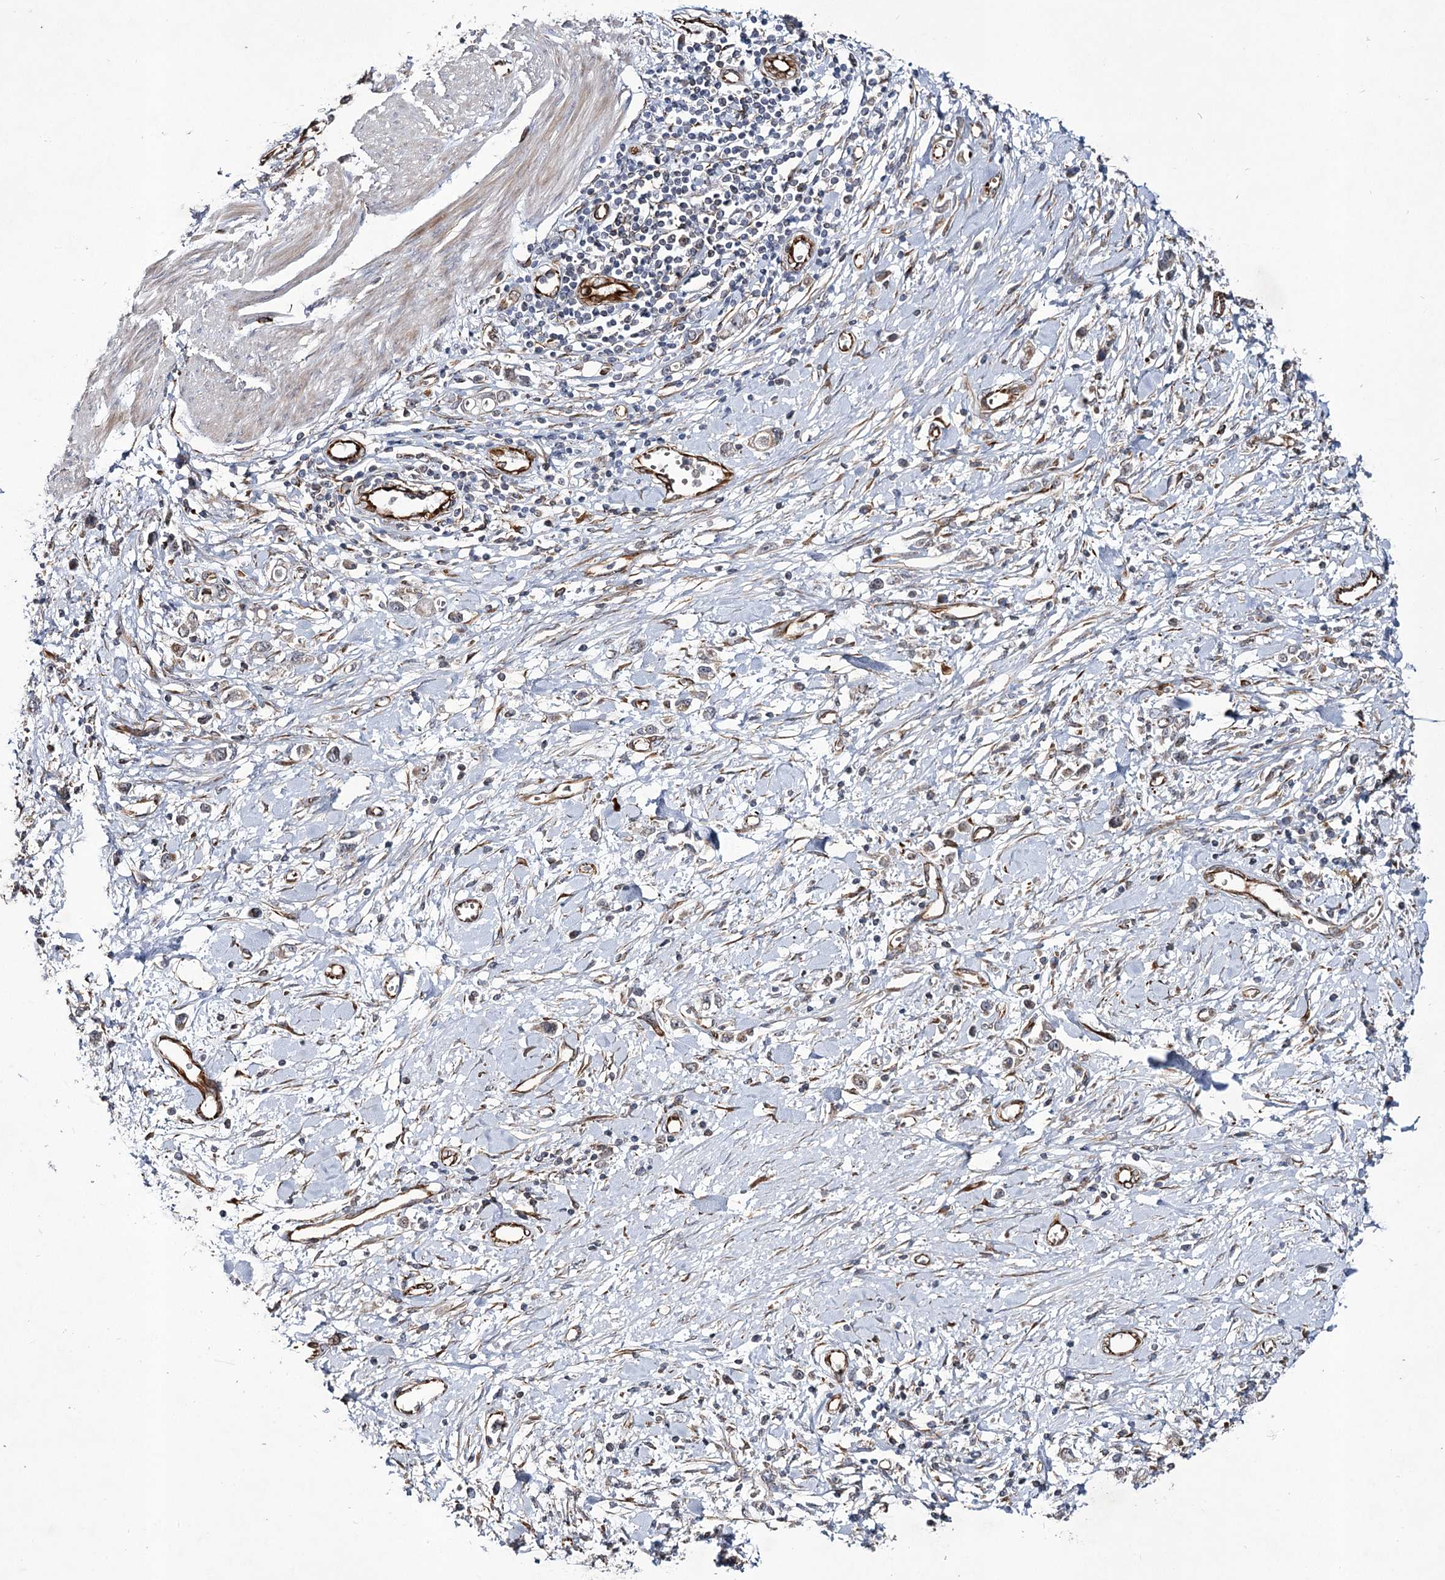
{"staining": {"intensity": "weak", "quantity": "<25%", "location": "cytoplasmic/membranous"}, "tissue": "stomach cancer", "cell_type": "Tumor cells", "image_type": "cancer", "snomed": [{"axis": "morphology", "description": "Adenocarcinoma, NOS"}, {"axis": "topography", "description": "Stomach"}], "caption": "Immunohistochemical staining of stomach cancer (adenocarcinoma) displays no significant staining in tumor cells.", "gene": "DPEP2", "patient": {"sex": "female", "age": 76}}